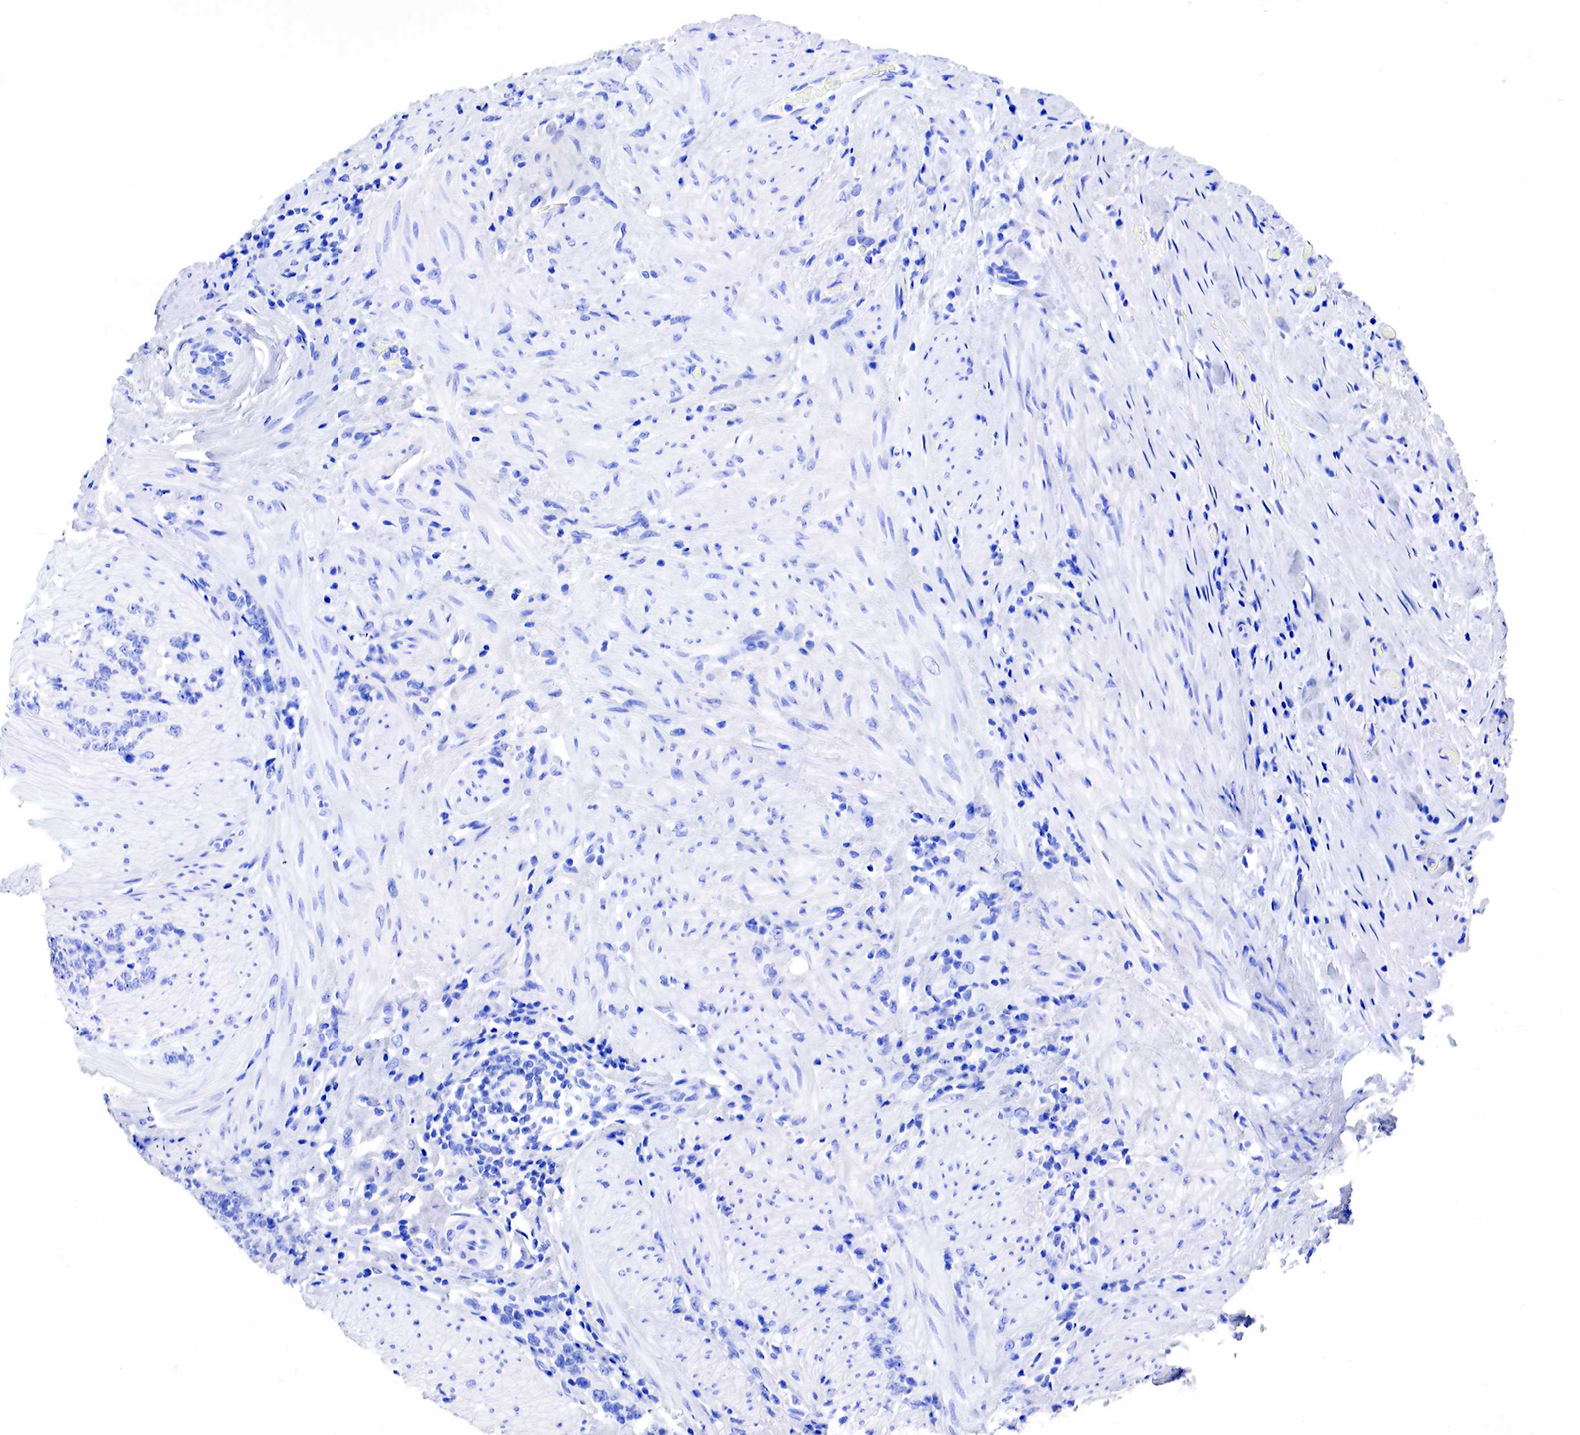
{"staining": {"intensity": "negative", "quantity": "none", "location": "none"}, "tissue": "stomach cancer", "cell_type": "Tumor cells", "image_type": "cancer", "snomed": [{"axis": "morphology", "description": "Adenocarcinoma, NOS"}, {"axis": "topography", "description": "Stomach, lower"}], "caption": "High magnification brightfield microscopy of adenocarcinoma (stomach) stained with DAB (brown) and counterstained with hematoxylin (blue): tumor cells show no significant staining. Brightfield microscopy of immunohistochemistry stained with DAB (3,3'-diaminobenzidine) (brown) and hematoxylin (blue), captured at high magnification.", "gene": "KLK3", "patient": {"sex": "male", "age": 88}}